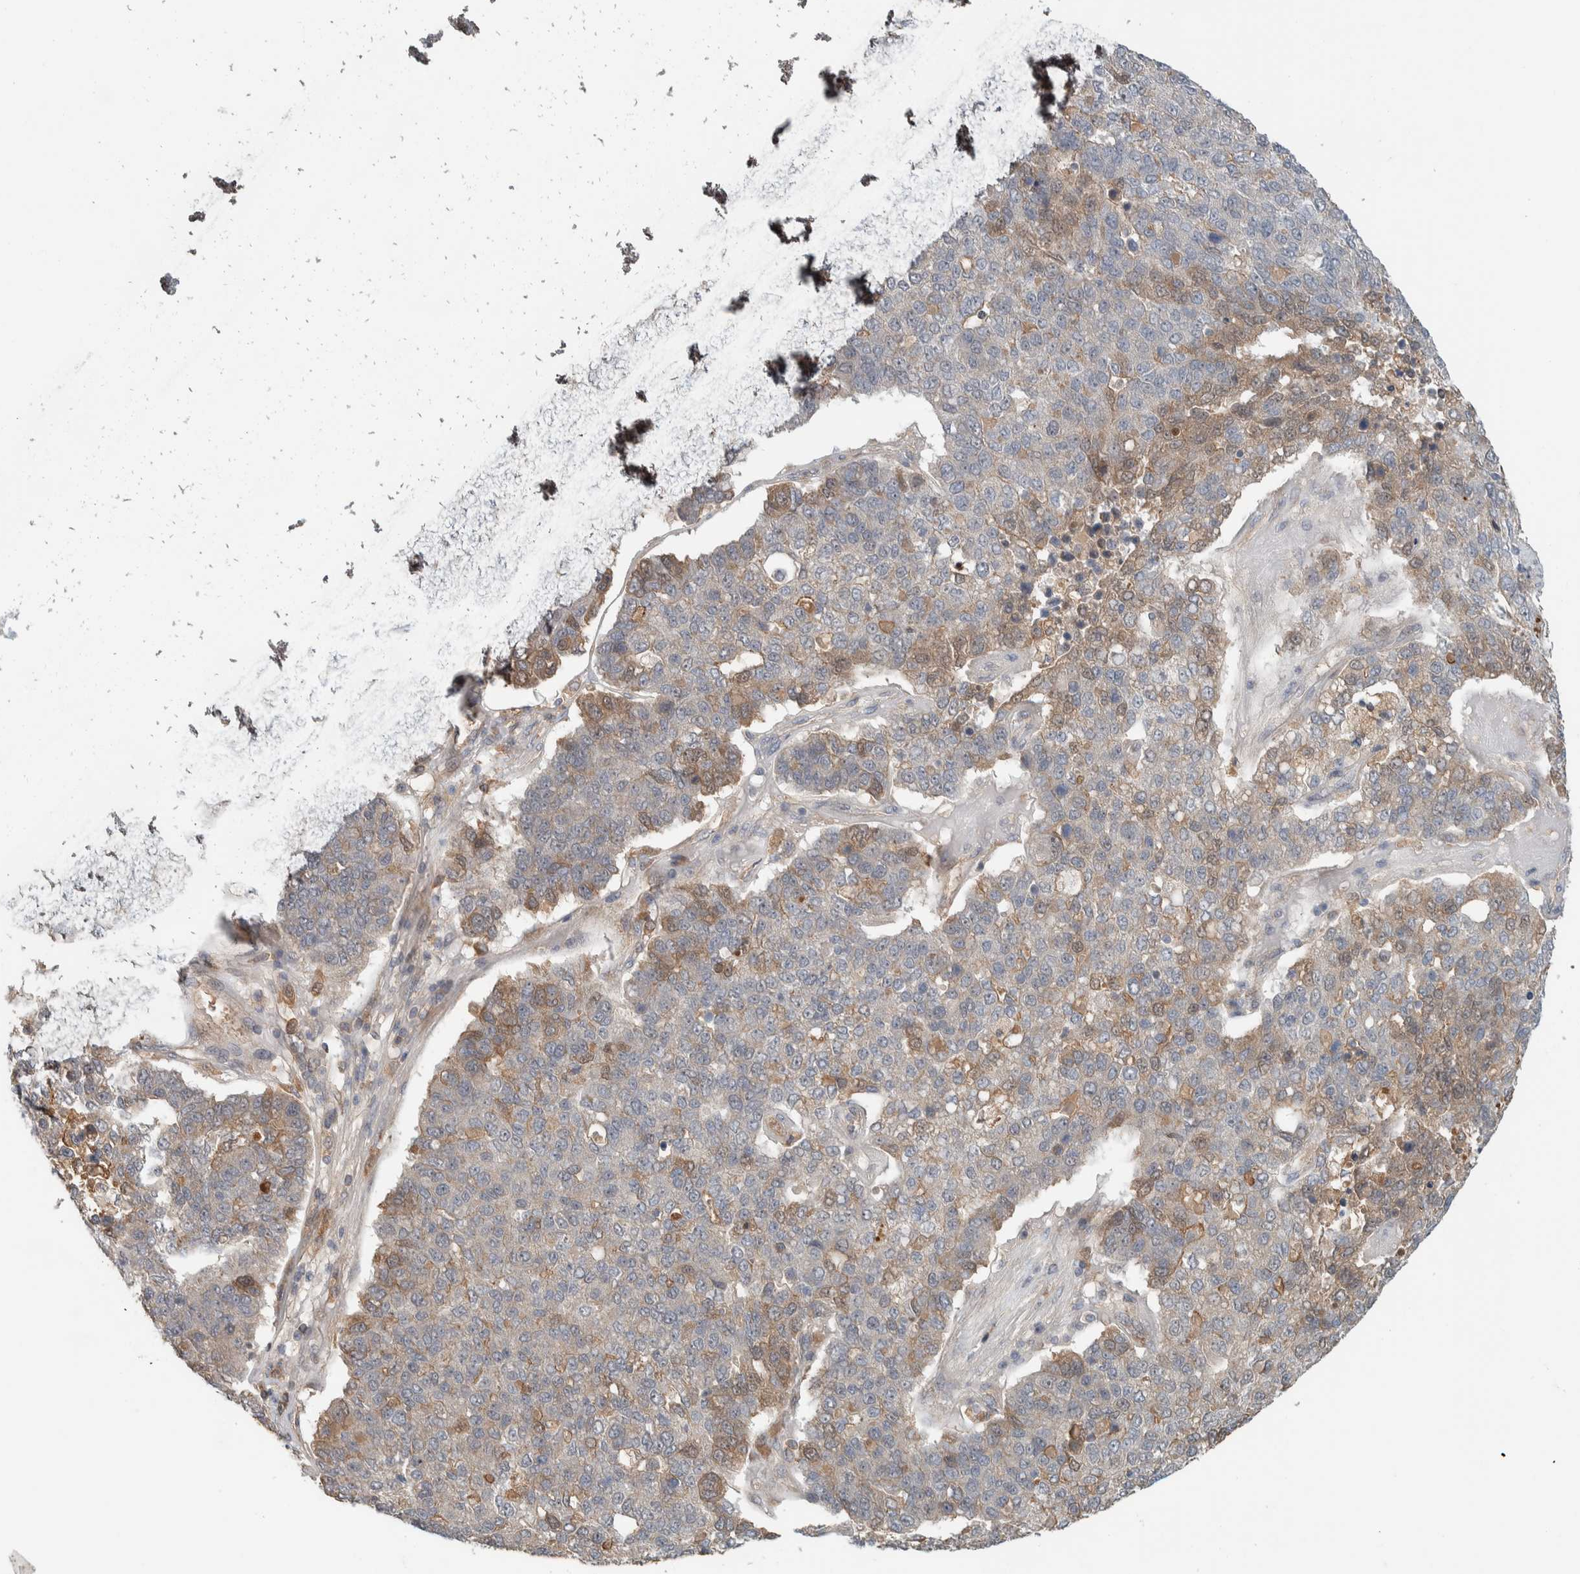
{"staining": {"intensity": "moderate", "quantity": "<25%", "location": "cytoplasmic/membranous"}, "tissue": "pancreatic cancer", "cell_type": "Tumor cells", "image_type": "cancer", "snomed": [{"axis": "morphology", "description": "Adenocarcinoma, NOS"}, {"axis": "topography", "description": "Pancreas"}], "caption": "Pancreatic adenocarcinoma was stained to show a protein in brown. There is low levels of moderate cytoplasmic/membranous positivity in approximately <25% of tumor cells.", "gene": "ARMC7", "patient": {"sex": "female", "age": 61}}